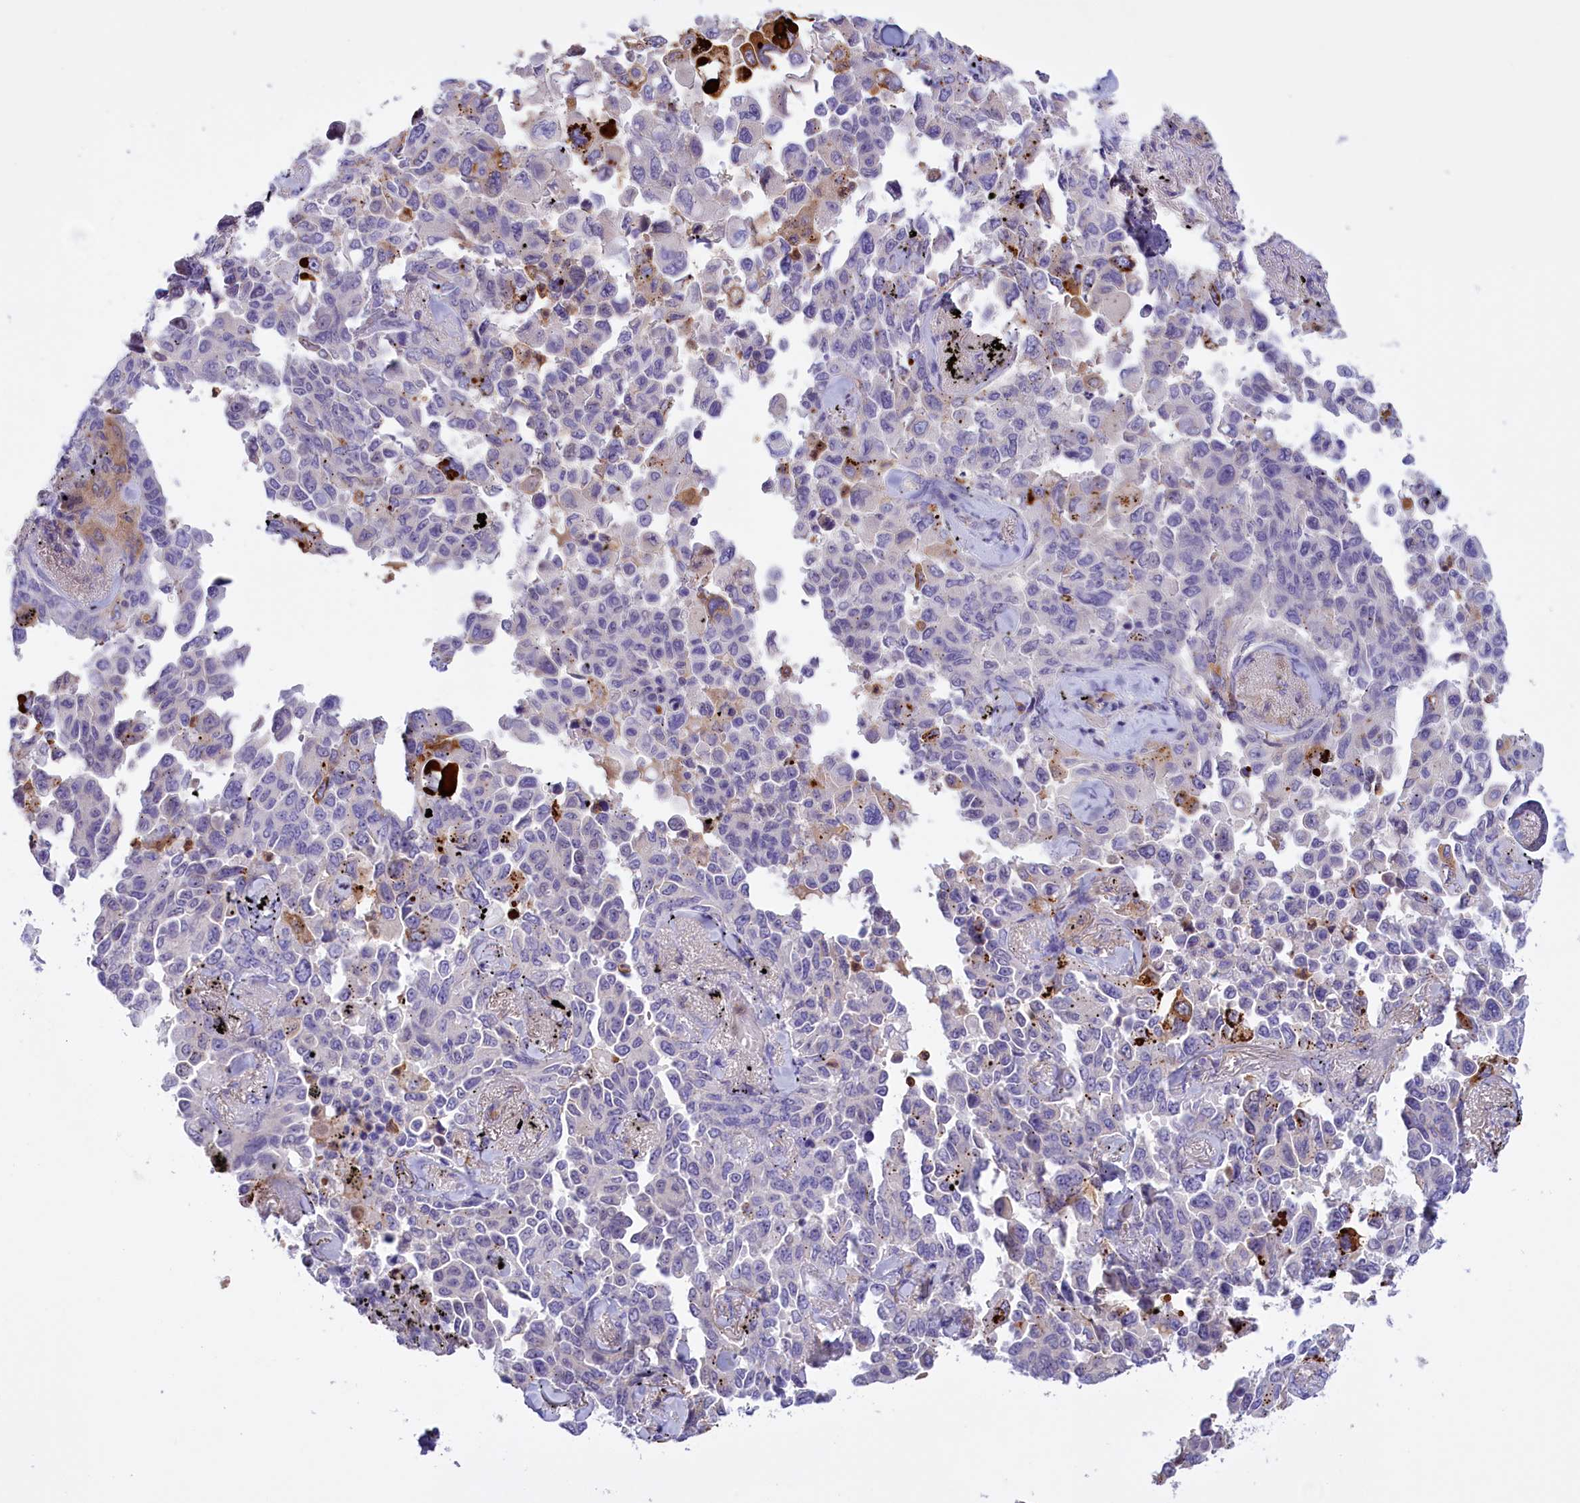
{"staining": {"intensity": "negative", "quantity": "none", "location": "none"}, "tissue": "lung cancer", "cell_type": "Tumor cells", "image_type": "cancer", "snomed": [{"axis": "morphology", "description": "Adenocarcinoma, NOS"}, {"axis": "topography", "description": "Lung"}], "caption": "Tumor cells are negative for brown protein staining in lung cancer (adenocarcinoma). Nuclei are stained in blue.", "gene": "FAM149B1", "patient": {"sex": "female", "age": 67}}